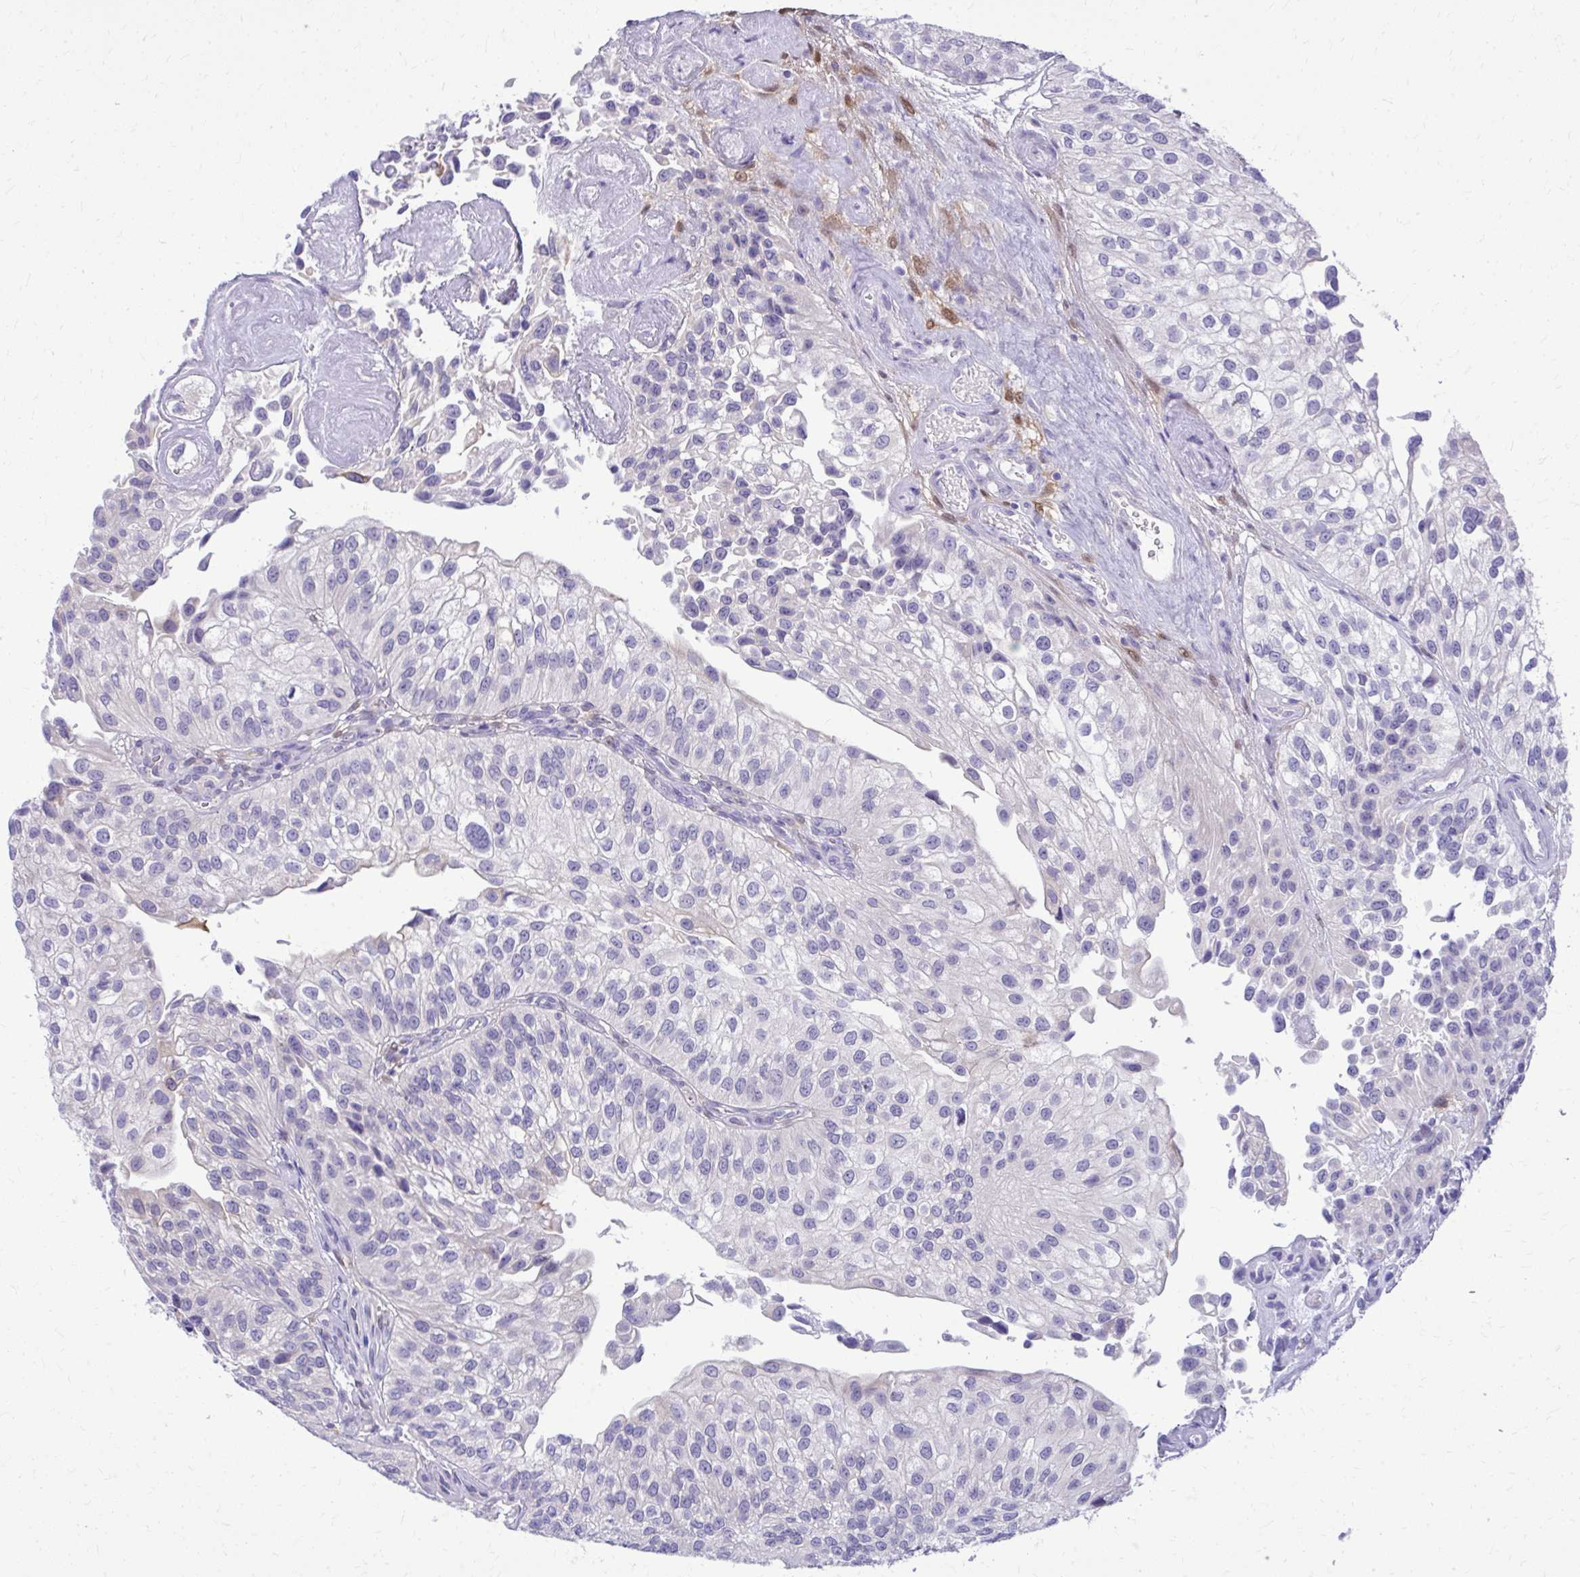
{"staining": {"intensity": "negative", "quantity": "none", "location": "none"}, "tissue": "urothelial cancer", "cell_type": "Tumor cells", "image_type": "cancer", "snomed": [{"axis": "morphology", "description": "Urothelial carcinoma, NOS"}, {"axis": "topography", "description": "Urinary bladder"}], "caption": "Tumor cells are negative for protein expression in human urothelial cancer.", "gene": "NNMT", "patient": {"sex": "male", "age": 87}}